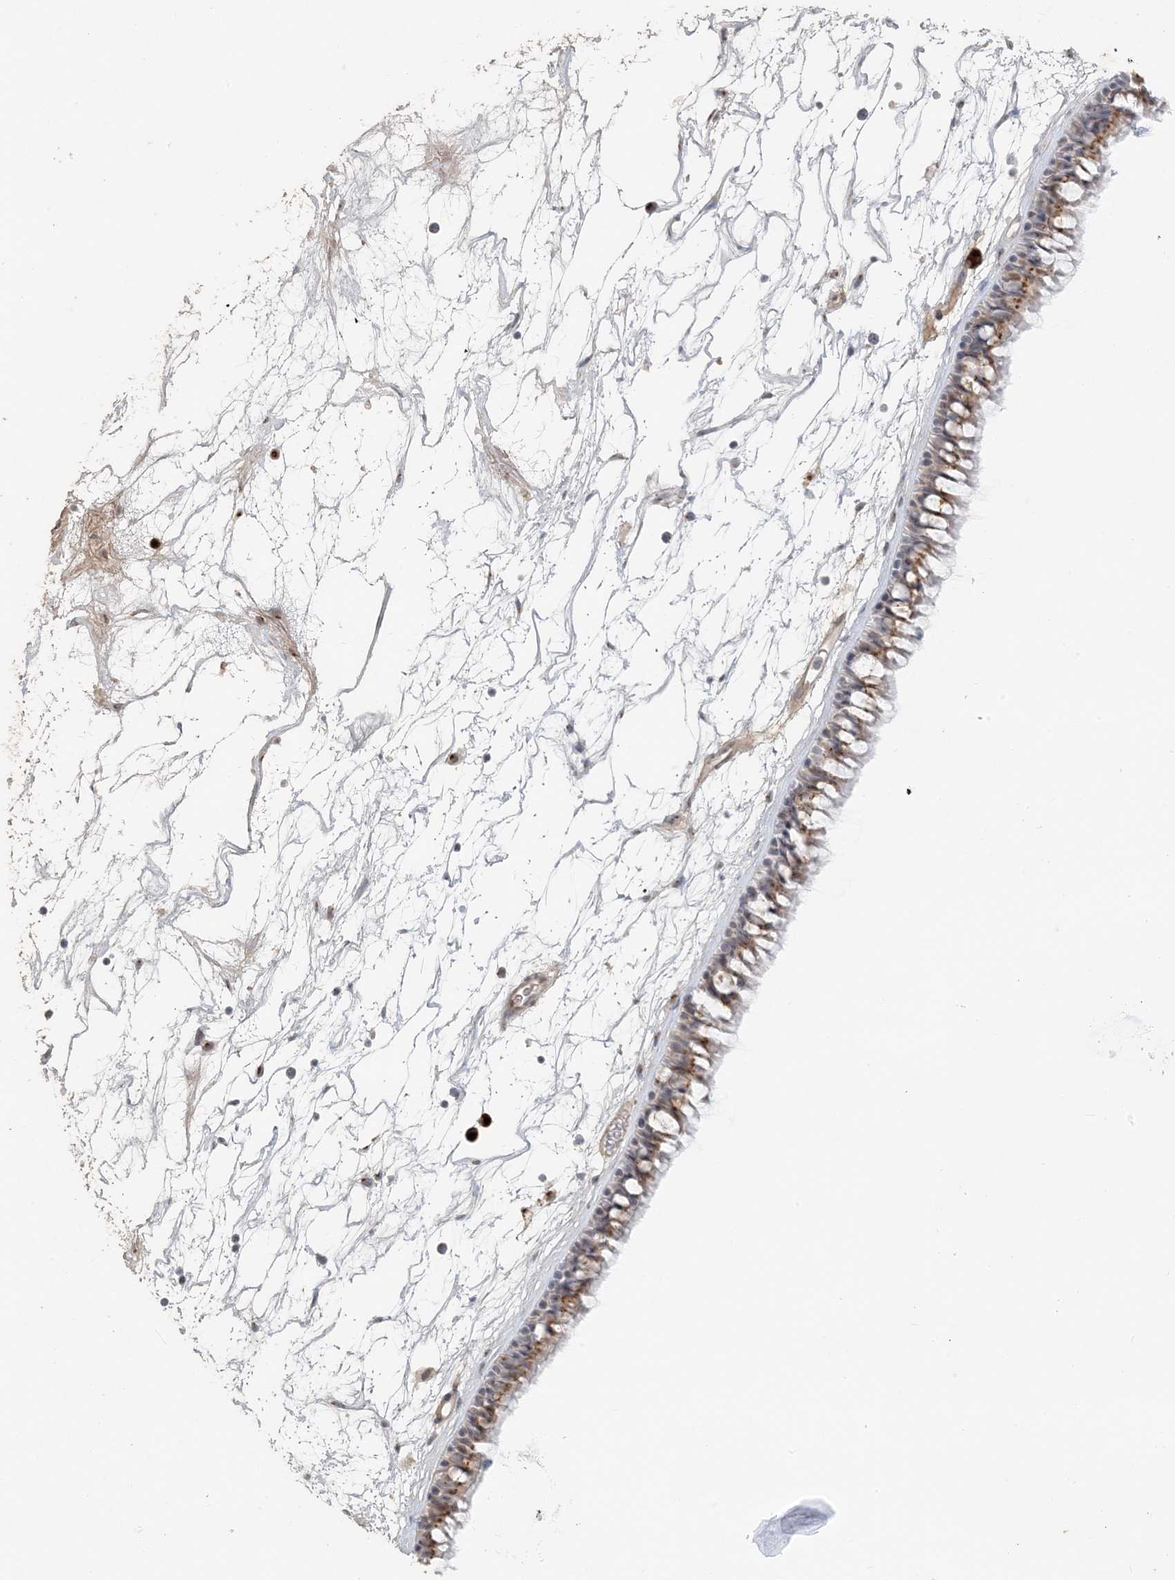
{"staining": {"intensity": "moderate", "quantity": "25%-75%", "location": "cytoplasmic/membranous"}, "tissue": "nasopharynx", "cell_type": "Respiratory epithelial cells", "image_type": "normal", "snomed": [{"axis": "morphology", "description": "Normal tissue, NOS"}, {"axis": "topography", "description": "Nasopharynx"}], "caption": "IHC histopathology image of benign human nasopharynx stained for a protein (brown), which displays medium levels of moderate cytoplasmic/membranous staining in approximately 25%-75% of respiratory epithelial cells.", "gene": "ZCCHC4", "patient": {"sex": "male", "age": 64}}